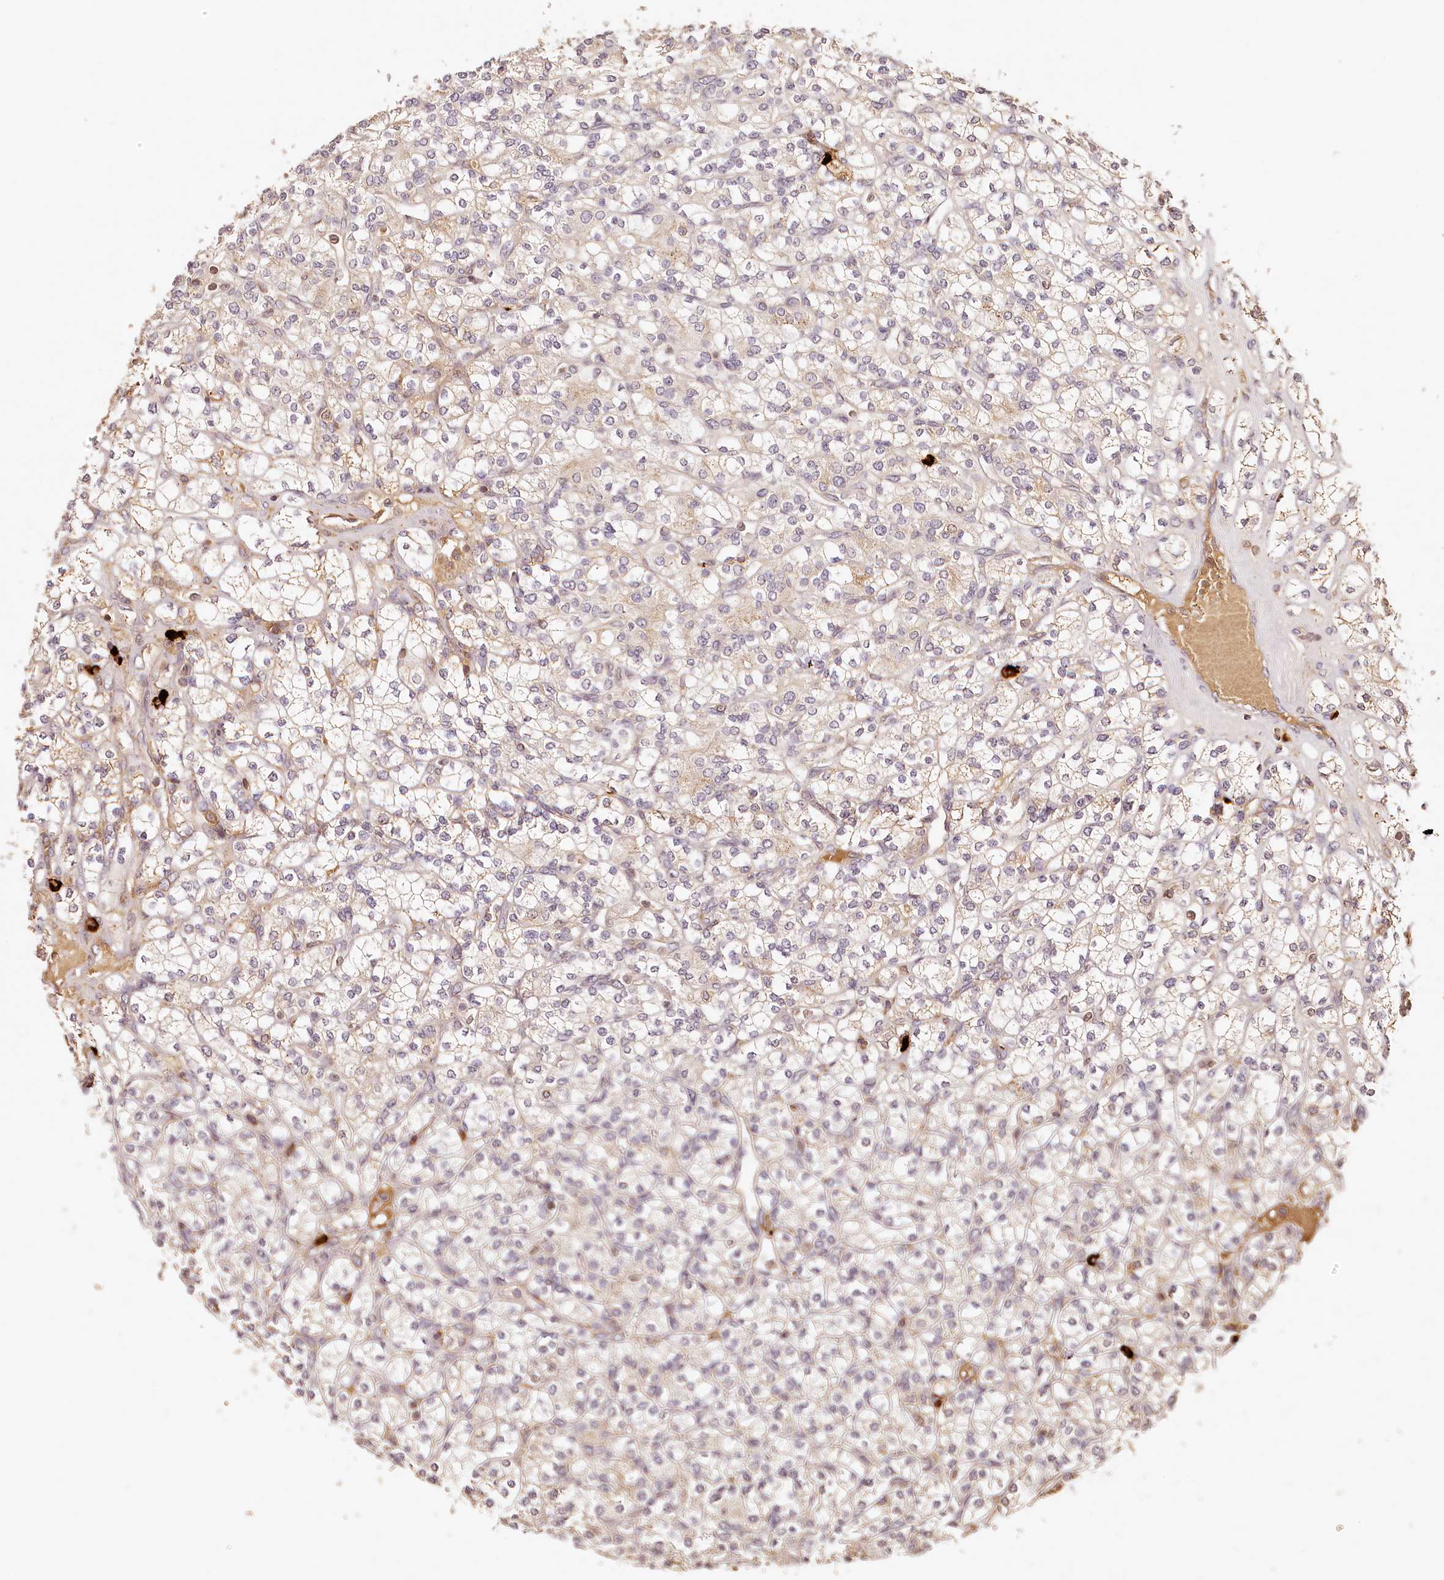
{"staining": {"intensity": "weak", "quantity": "<25%", "location": "cytoplasmic/membranous"}, "tissue": "renal cancer", "cell_type": "Tumor cells", "image_type": "cancer", "snomed": [{"axis": "morphology", "description": "Adenocarcinoma, NOS"}, {"axis": "topography", "description": "Kidney"}], "caption": "IHC of human renal adenocarcinoma displays no staining in tumor cells.", "gene": "SYNGR1", "patient": {"sex": "male", "age": 77}}